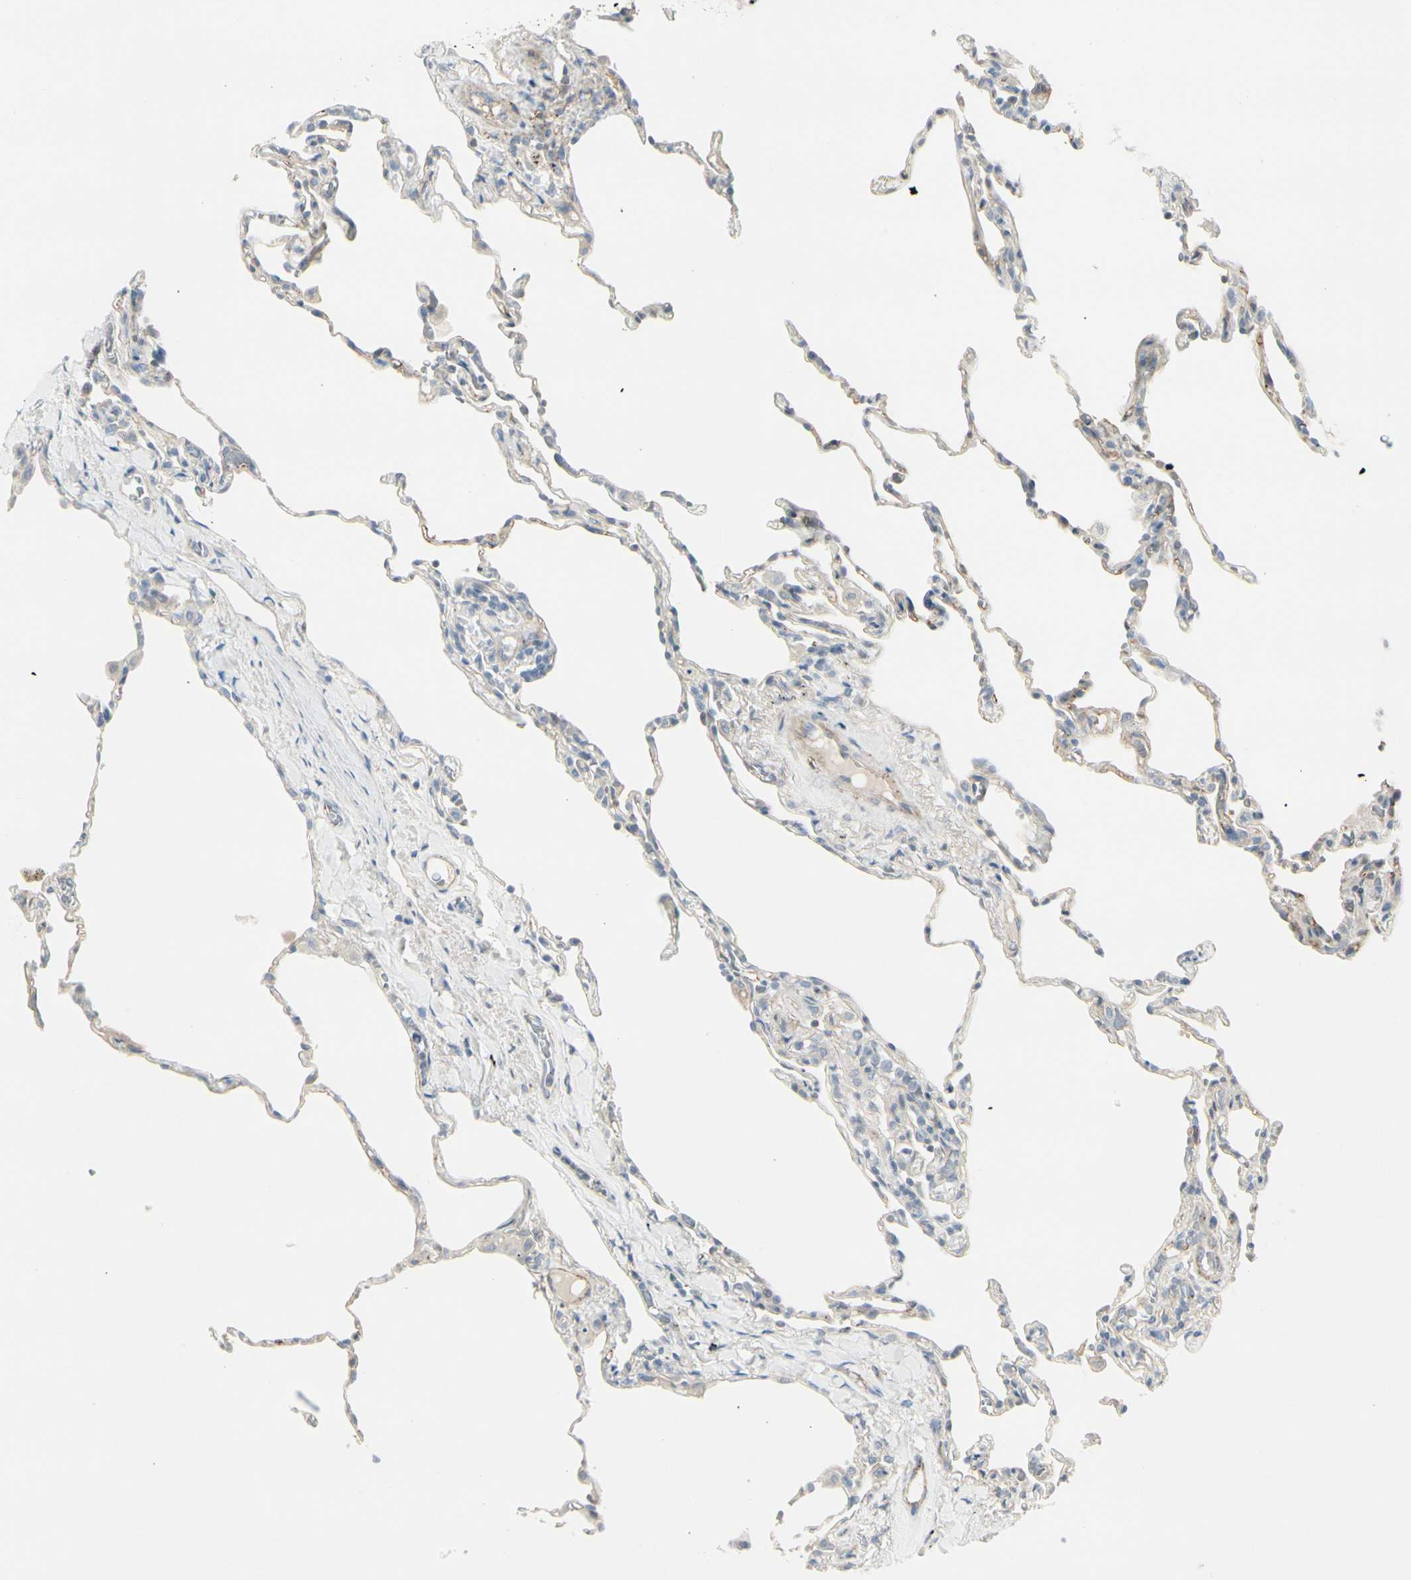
{"staining": {"intensity": "negative", "quantity": "none", "location": "none"}, "tissue": "lung", "cell_type": "Alveolar cells", "image_type": "normal", "snomed": [{"axis": "morphology", "description": "Normal tissue, NOS"}, {"axis": "topography", "description": "Lung"}], "caption": "Immunohistochemistry (IHC) of unremarkable human lung demonstrates no staining in alveolar cells. Nuclei are stained in blue.", "gene": "CACNA2D1", "patient": {"sex": "male", "age": 59}}